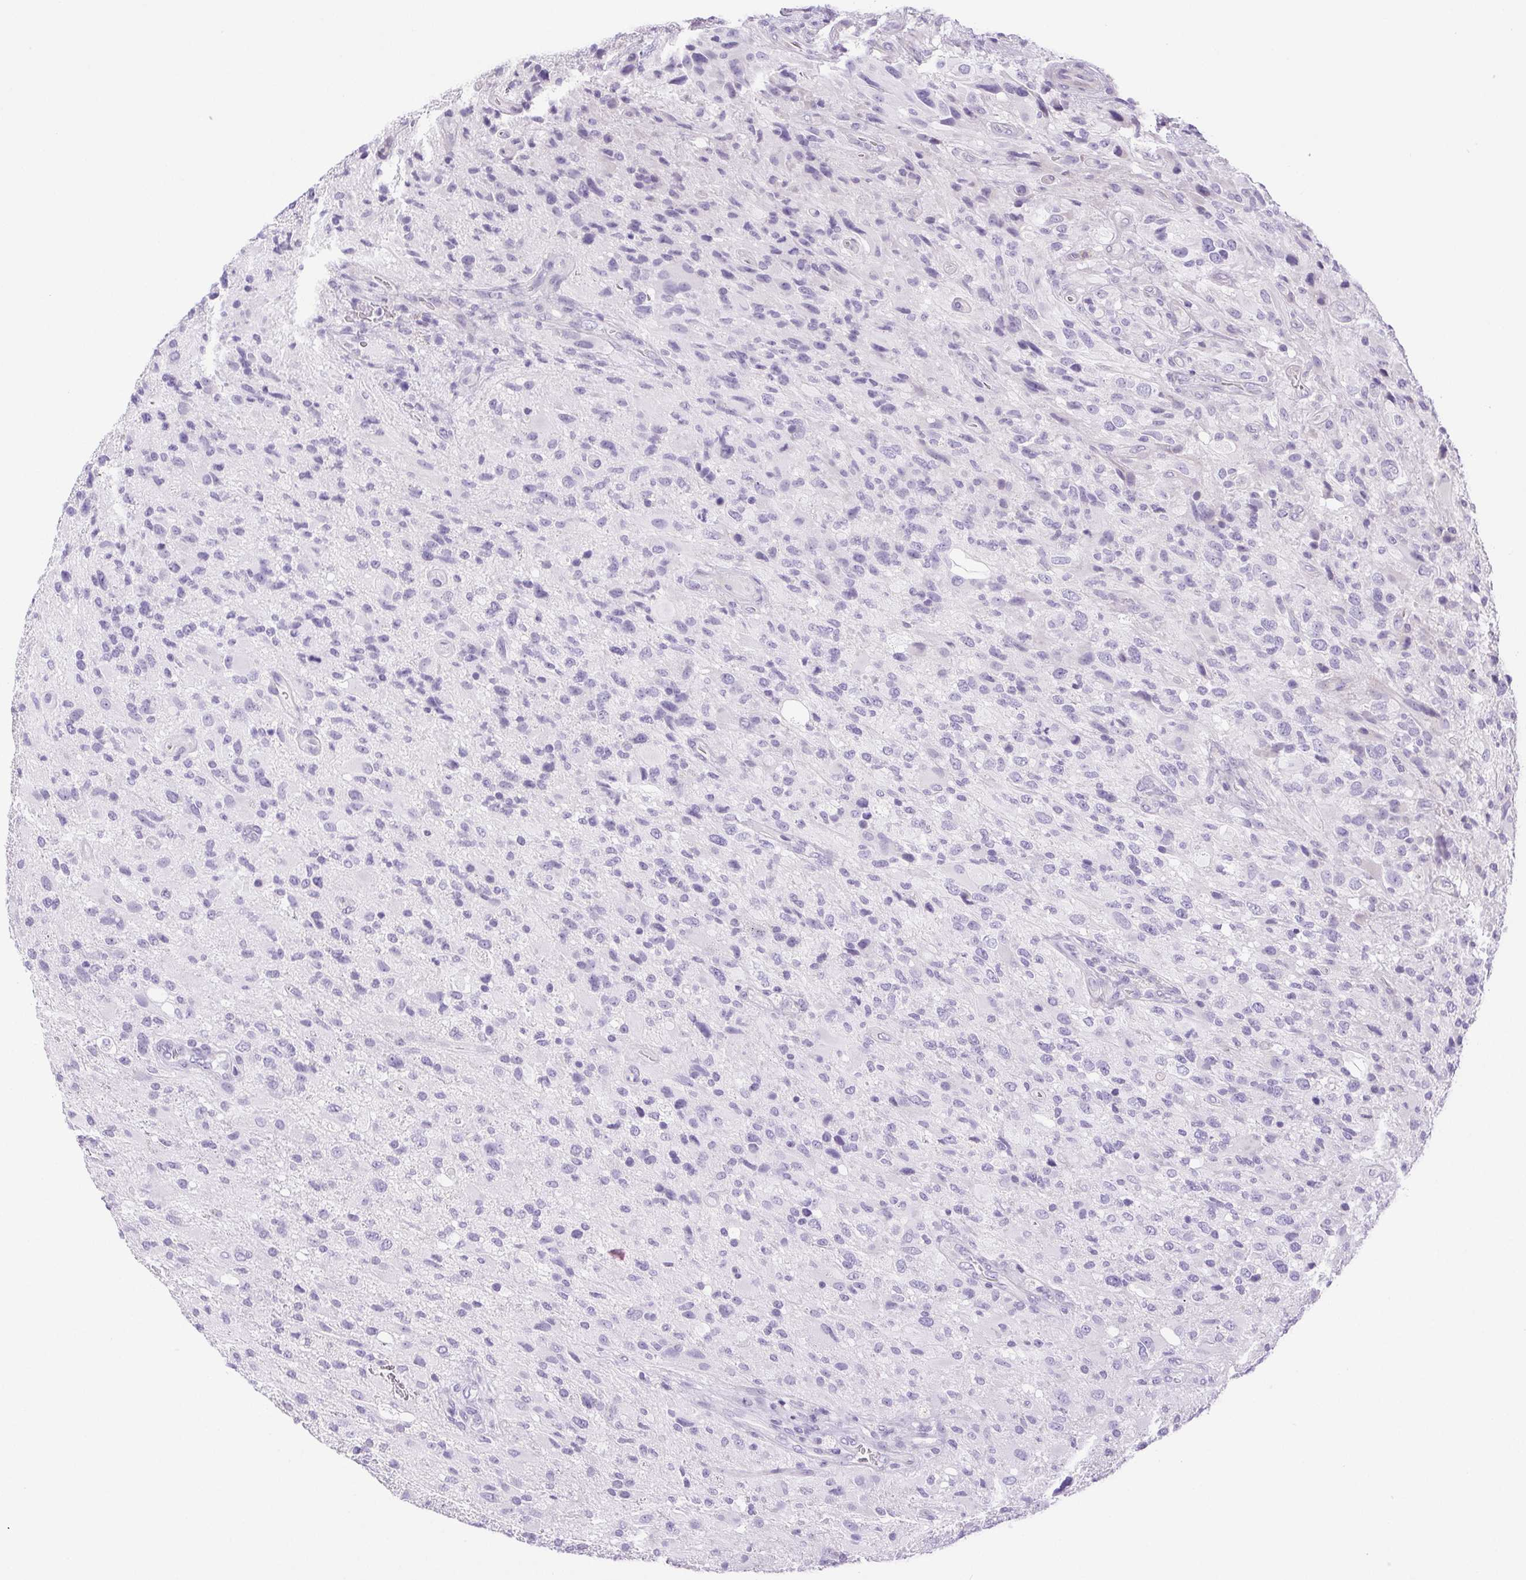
{"staining": {"intensity": "negative", "quantity": "none", "location": "none"}, "tissue": "glioma", "cell_type": "Tumor cells", "image_type": "cancer", "snomed": [{"axis": "morphology", "description": "Glioma, malignant, High grade"}, {"axis": "topography", "description": "Brain"}], "caption": "An IHC micrograph of glioma is shown. There is no staining in tumor cells of glioma. (DAB immunohistochemistry with hematoxylin counter stain).", "gene": "PAPPA2", "patient": {"sex": "male", "age": 53}}